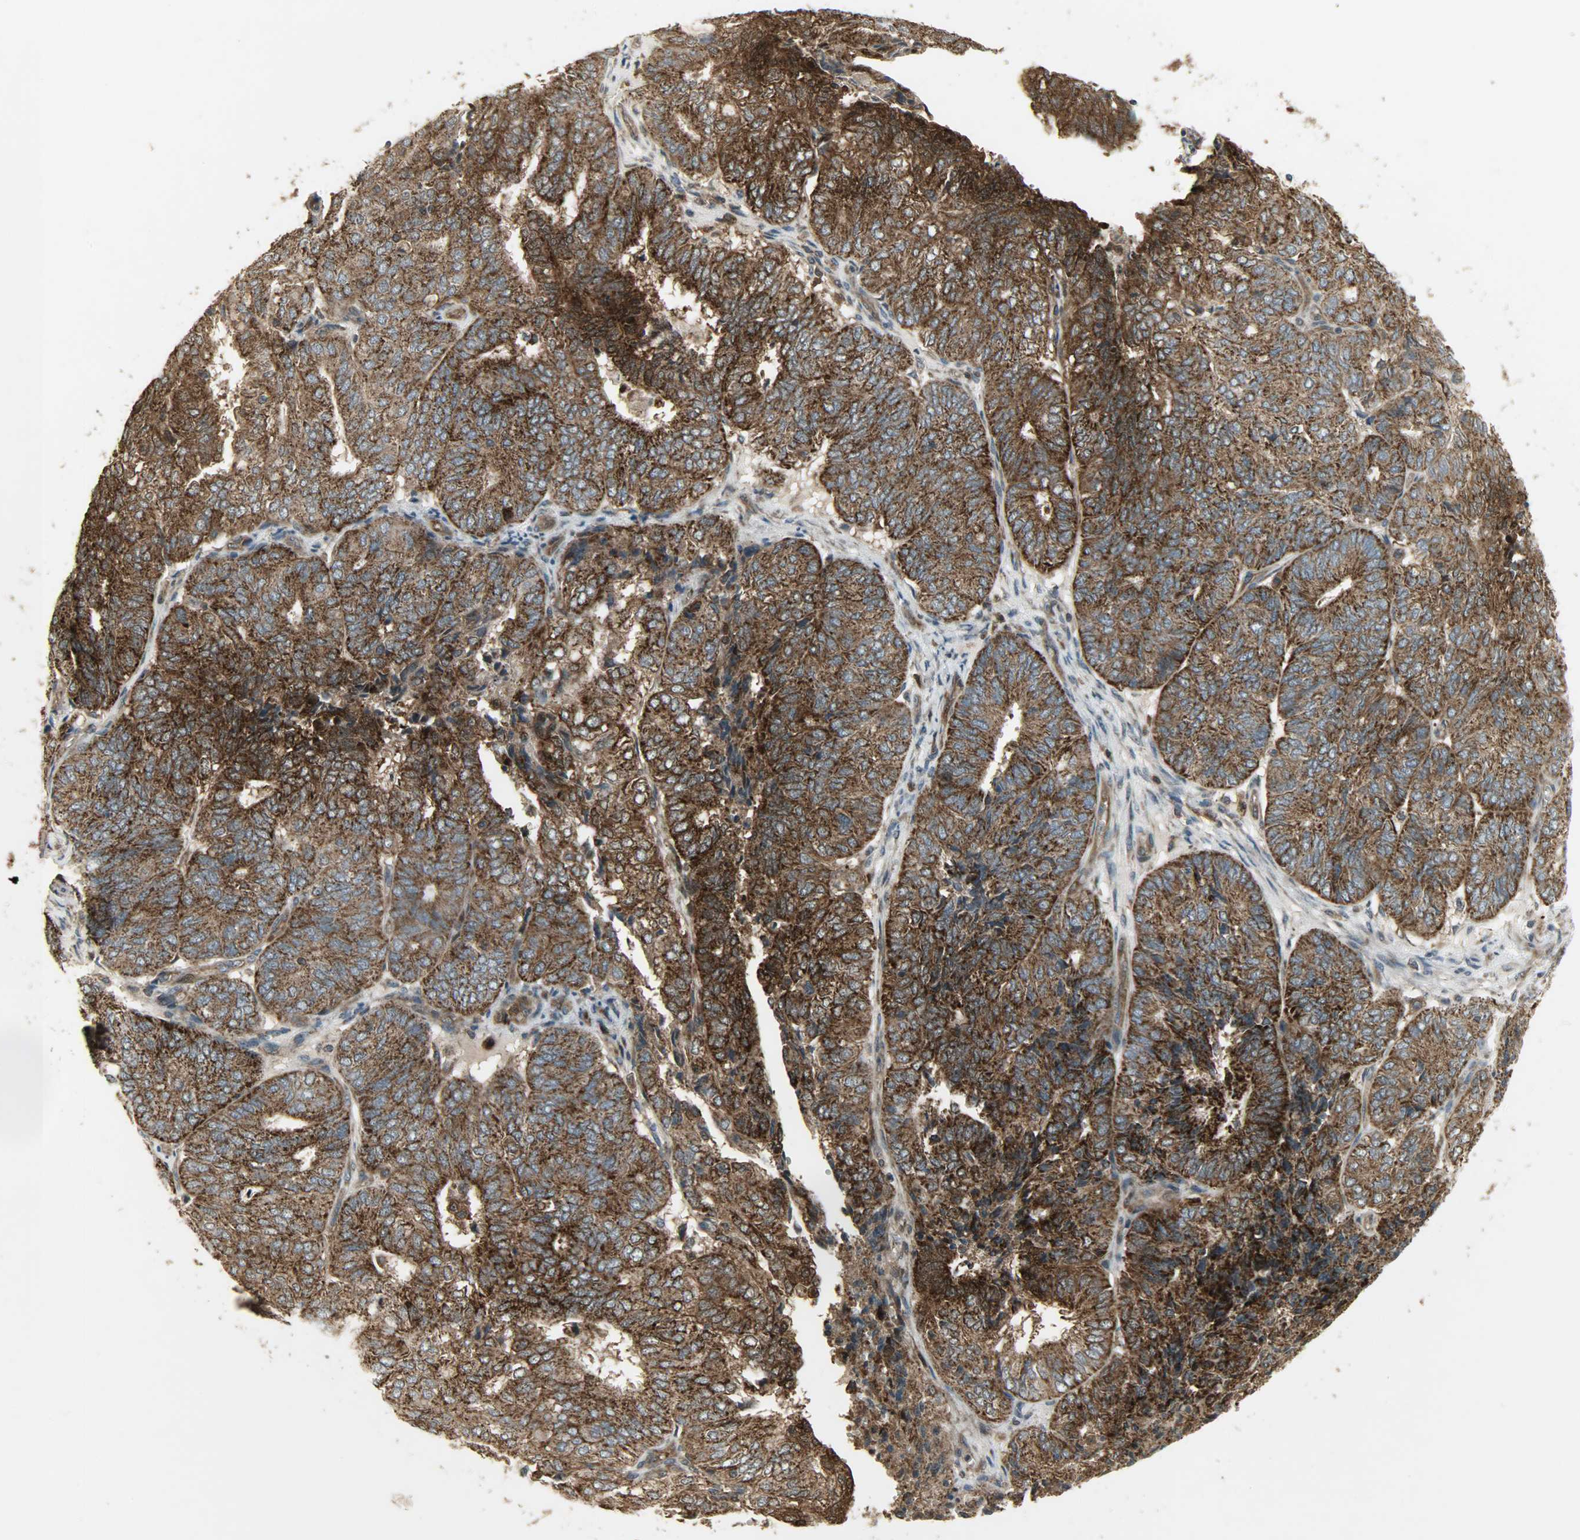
{"staining": {"intensity": "strong", "quantity": ">75%", "location": "cytoplasmic/membranous"}, "tissue": "endometrial cancer", "cell_type": "Tumor cells", "image_type": "cancer", "snomed": [{"axis": "morphology", "description": "Adenocarcinoma, NOS"}, {"axis": "topography", "description": "Uterus"}], "caption": "There is high levels of strong cytoplasmic/membranous expression in tumor cells of endometrial adenocarcinoma, as demonstrated by immunohistochemical staining (brown color).", "gene": "AMT", "patient": {"sex": "female", "age": 60}}